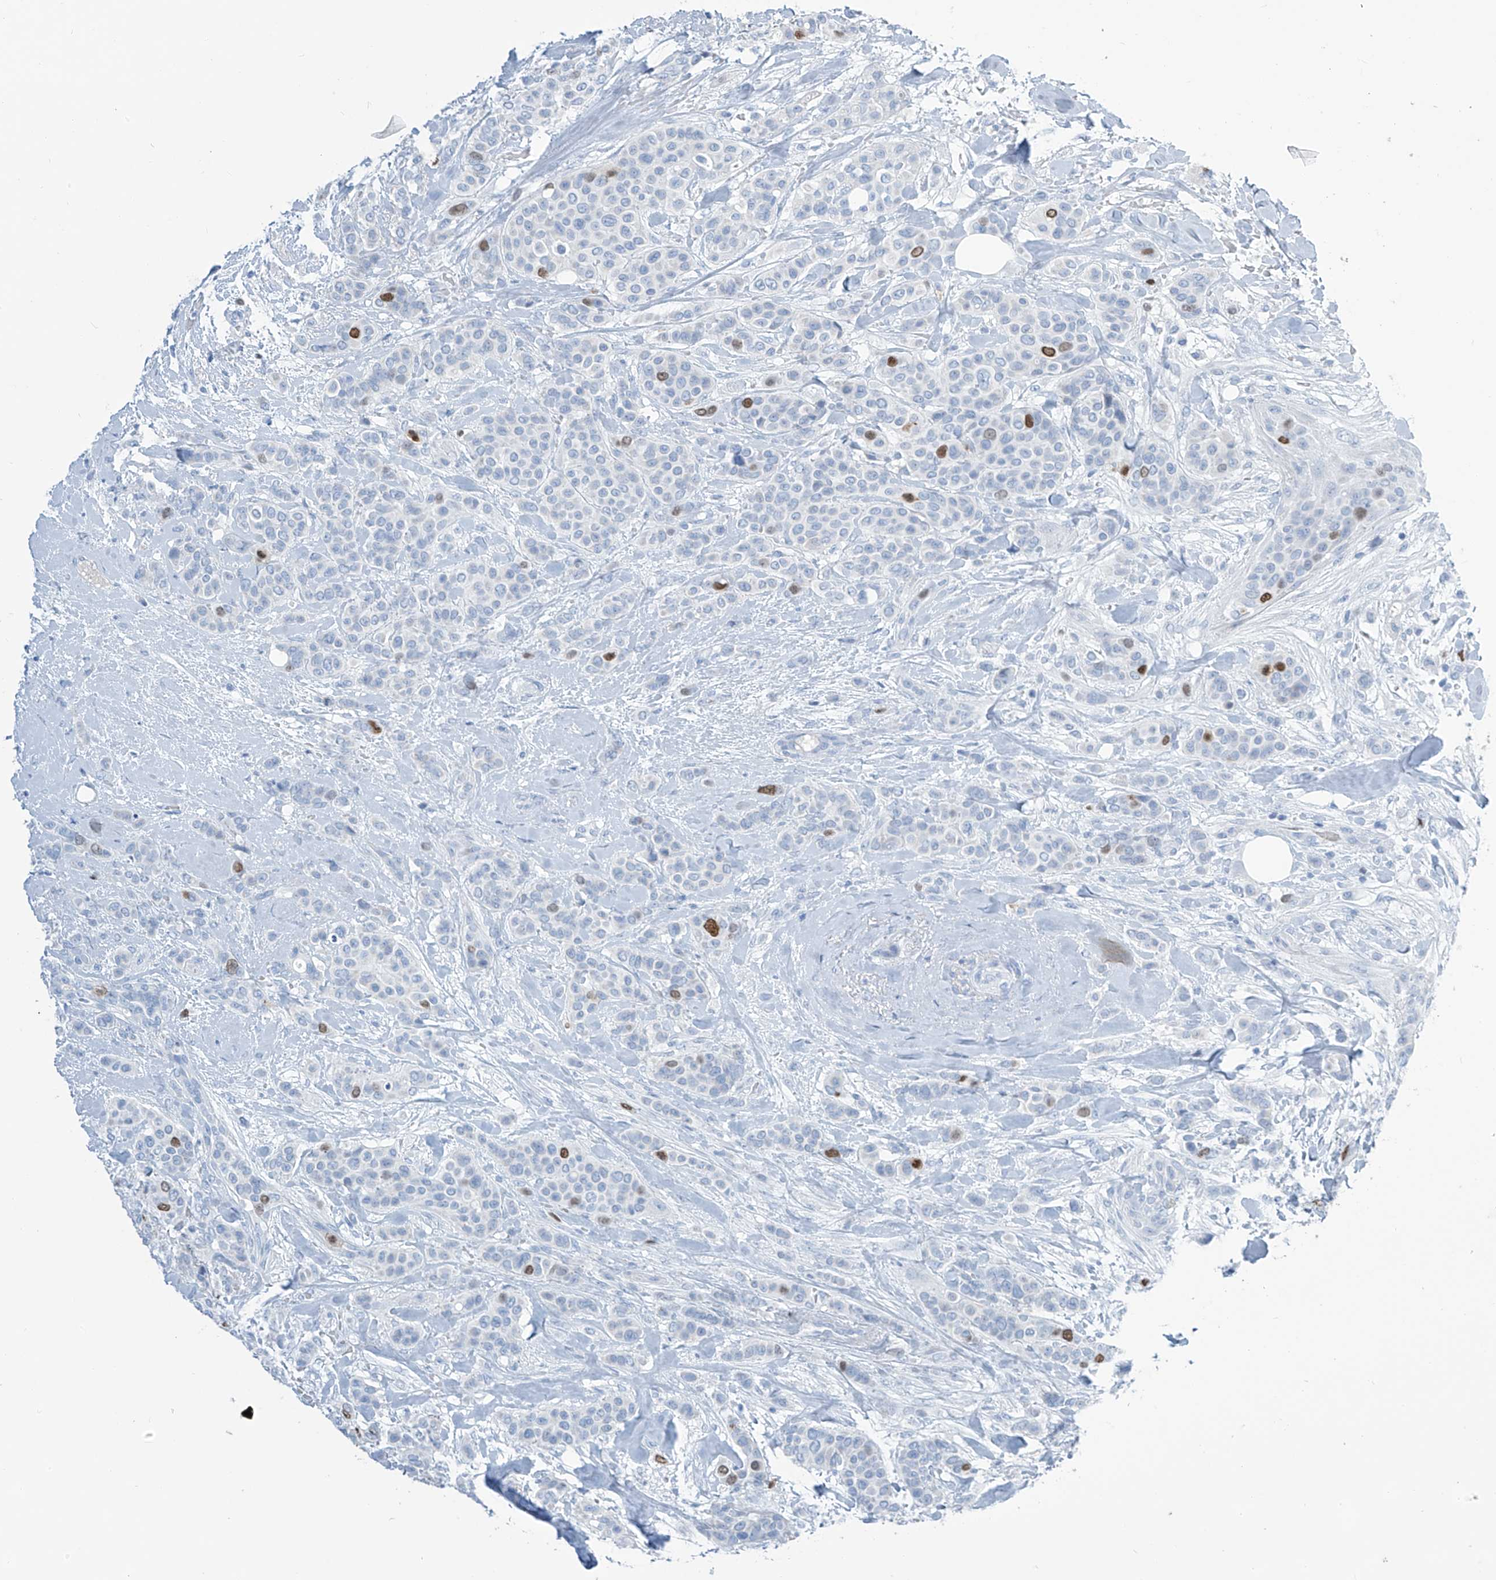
{"staining": {"intensity": "moderate", "quantity": "<25%", "location": "nuclear"}, "tissue": "breast cancer", "cell_type": "Tumor cells", "image_type": "cancer", "snomed": [{"axis": "morphology", "description": "Lobular carcinoma"}, {"axis": "topography", "description": "Breast"}], "caption": "IHC staining of breast lobular carcinoma, which exhibits low levels of moderate nuclear staining in about <25% of tumor cells indicating moderate nuclear protein expression. The staining was performed using DAB (brown) for protein detection and nuclei were counterstained in hematoxylin (blue).", "gene": "SGO2", "patient": {"sex": "female", "age": 51}}